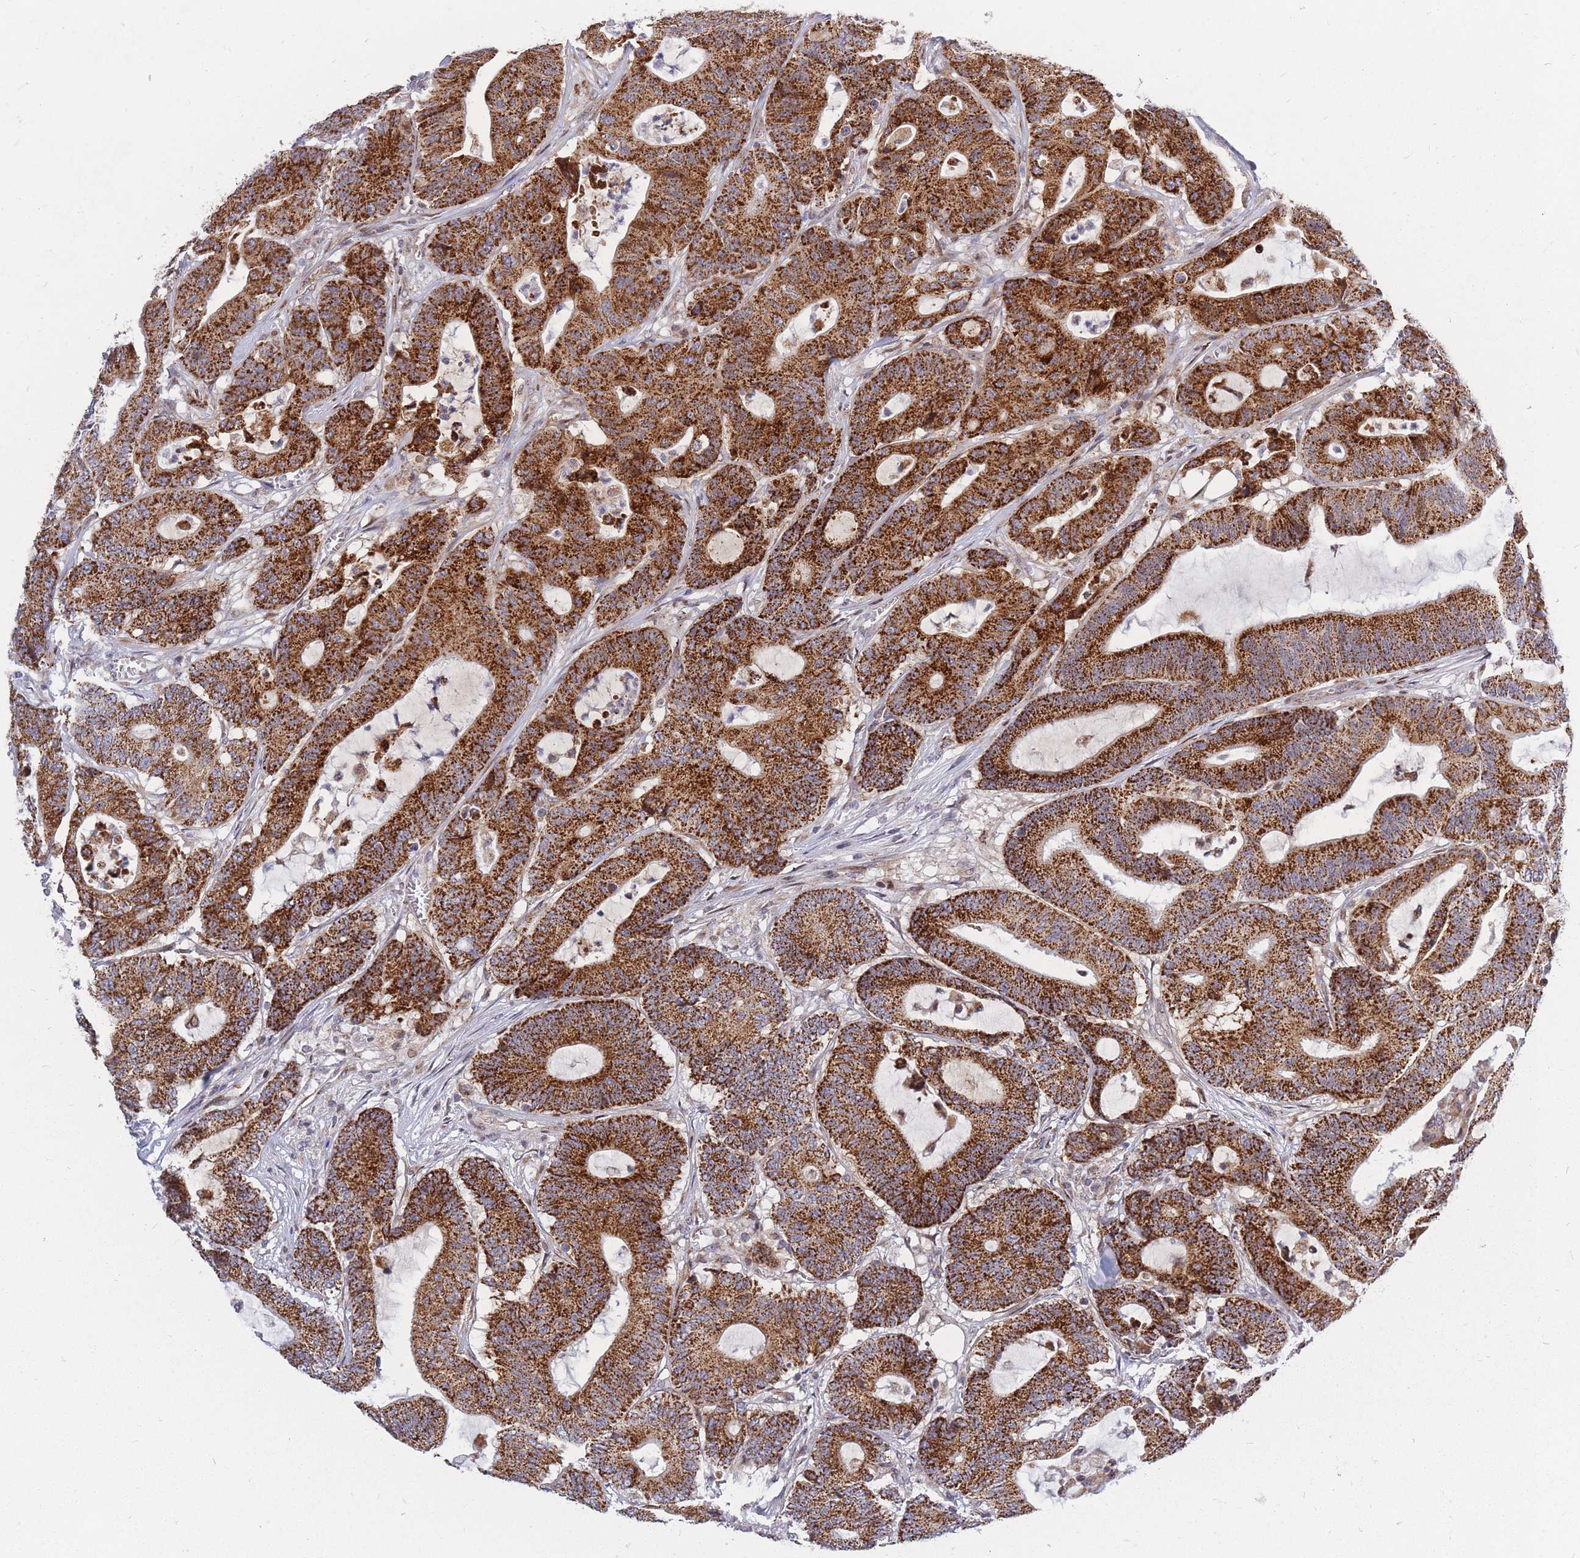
{"staining": {"intensity": "strong", "quantity": ">75%", "location": "cytoplasmic/membranous"}, "tissue": "colorectal cancer", "cell_type": "Tumor cells", "image_type": "cancer", "snomed": [{"axis": "morphology", "description": "Adenocarcinoma, NOS"}, {"axis": "topography", "description": "Colon"}], "caption": "Tumor cells demonstrate high levels of strong cytoplasmic/membranous staining in approximately >75% of cells in human colorectal cancer.", "gene": "MOB4", "patient": {"sex": "female", "age": 84}}